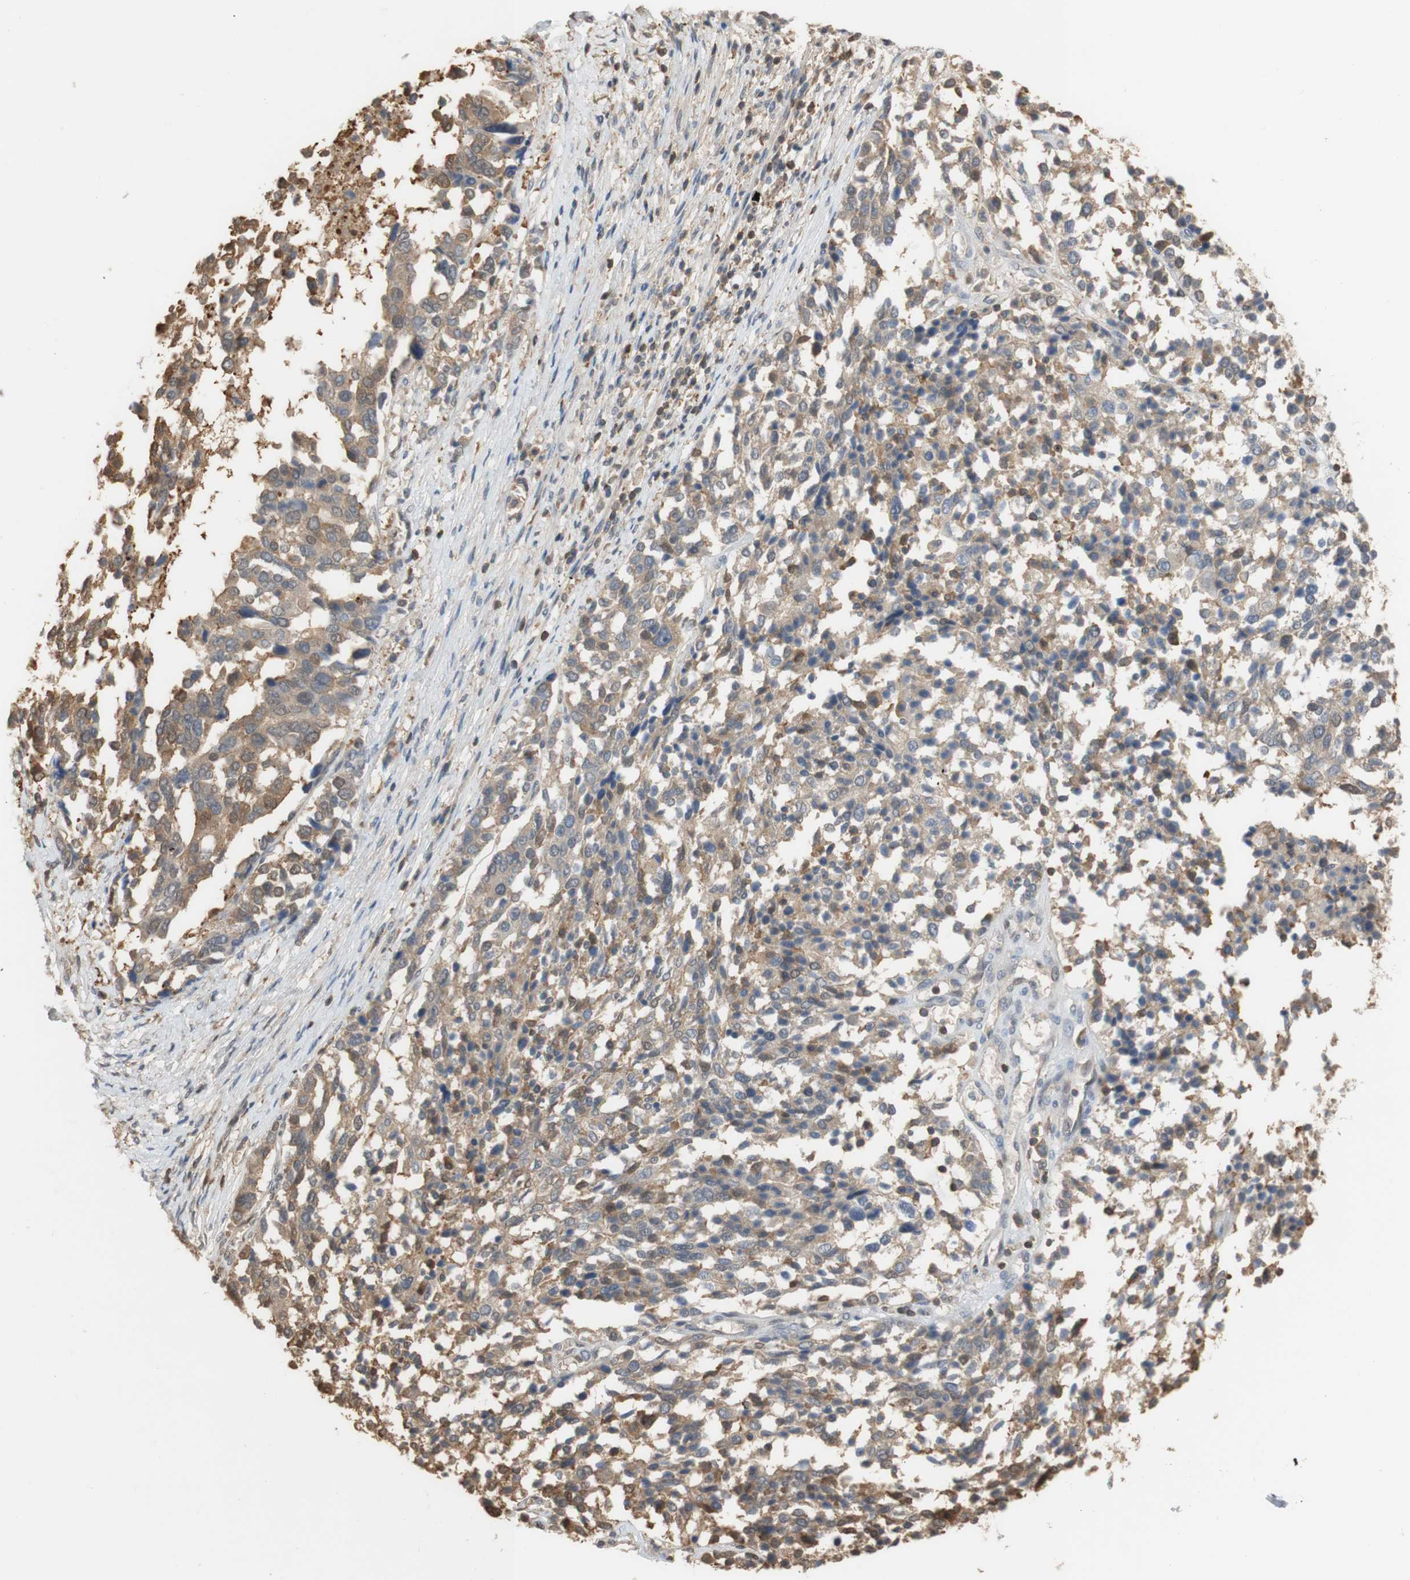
{"staining": {"intensity": "moderate", "quantity": ">75%", "location": "cytoplasmic/membranous,nuclear"}, "tissue": "ovarian cancer", "cell_type": "Tumor cells", "image_type": "cancer", "snomed": [{"axis": "morphology", "description": "Cystadenocarcinoma, serous, NOS"}, {"axis": "topography", "description": "Ovary"}], "caption": "IHC staining of ovarian serous cystadenocarcinoma, which shows medium levels of moderate cytoplasmic/membranous and nuclear staining in approximately >75% of tumor cells indicating moderate cytoplasmic/membranous and nuclear protein positivity. The staining was performed using DAB (brown) for protein detection and nuclei were counterstained in hematoxylin (blue).", "gene": "NAP1L4", "patient": {"sex": "female", "age": 44}}